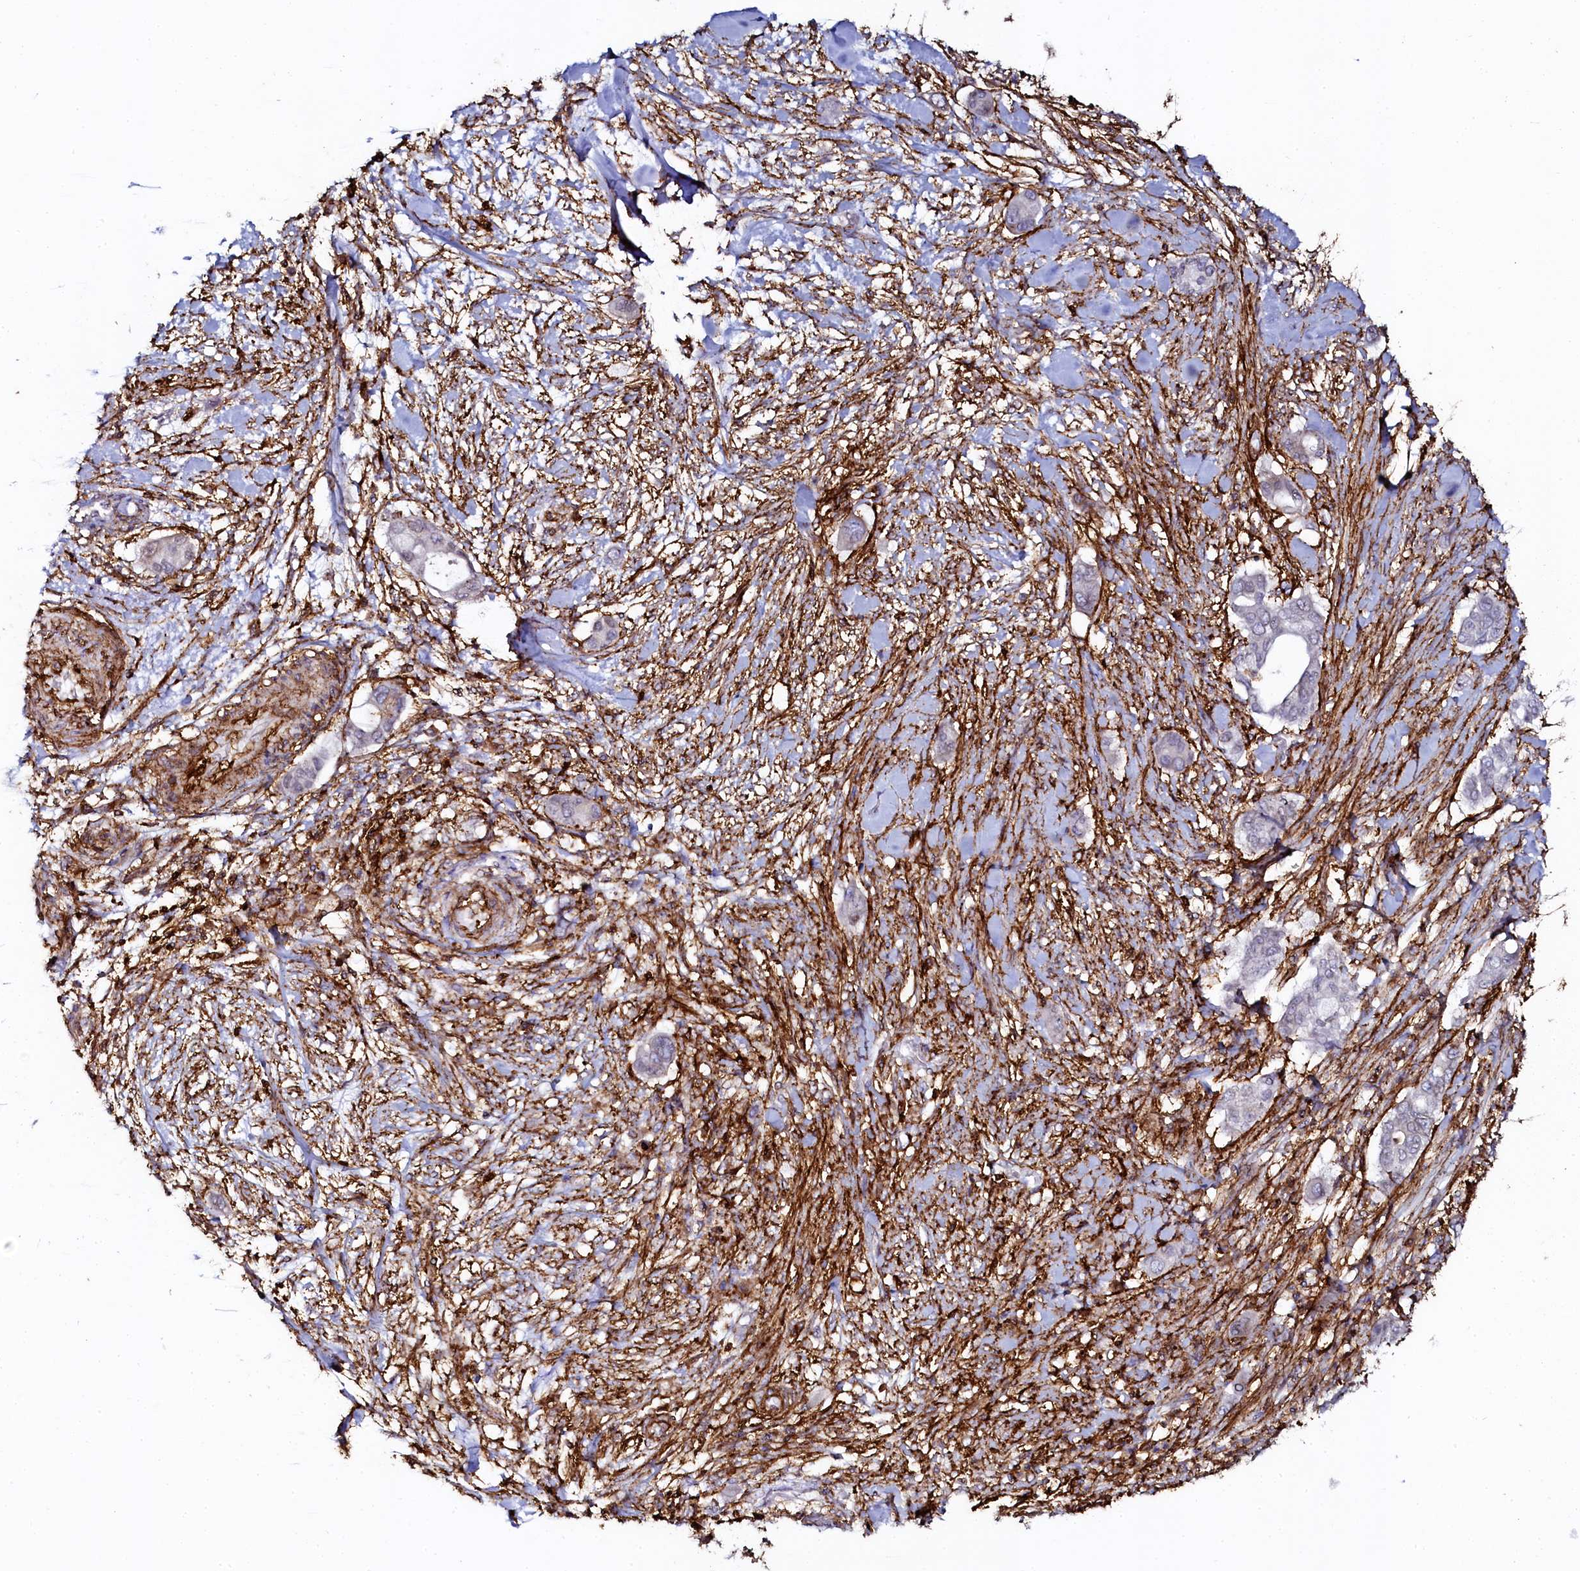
{"staining": {"intensity": "negative", "quantity": "none", "location": "none"}, "tissue": "pancreatic cancer", "cell_type": "Tumor cells", "image_type": "cancer", "snomed": [{"axis": "morphology", "description": "Adenocarcinoma, NOS"}, {"axis": "topography", "description": "Pancreas"}], "caption": "This histopathology image is of pancreatic cancer stained with immunohistochemistry to label a protein in brown with the nuclei are counter-stained blue. There is no positivity in tumor cells.", "gene": "AAAS", "patient": {"sex": "male", "age": 68}}